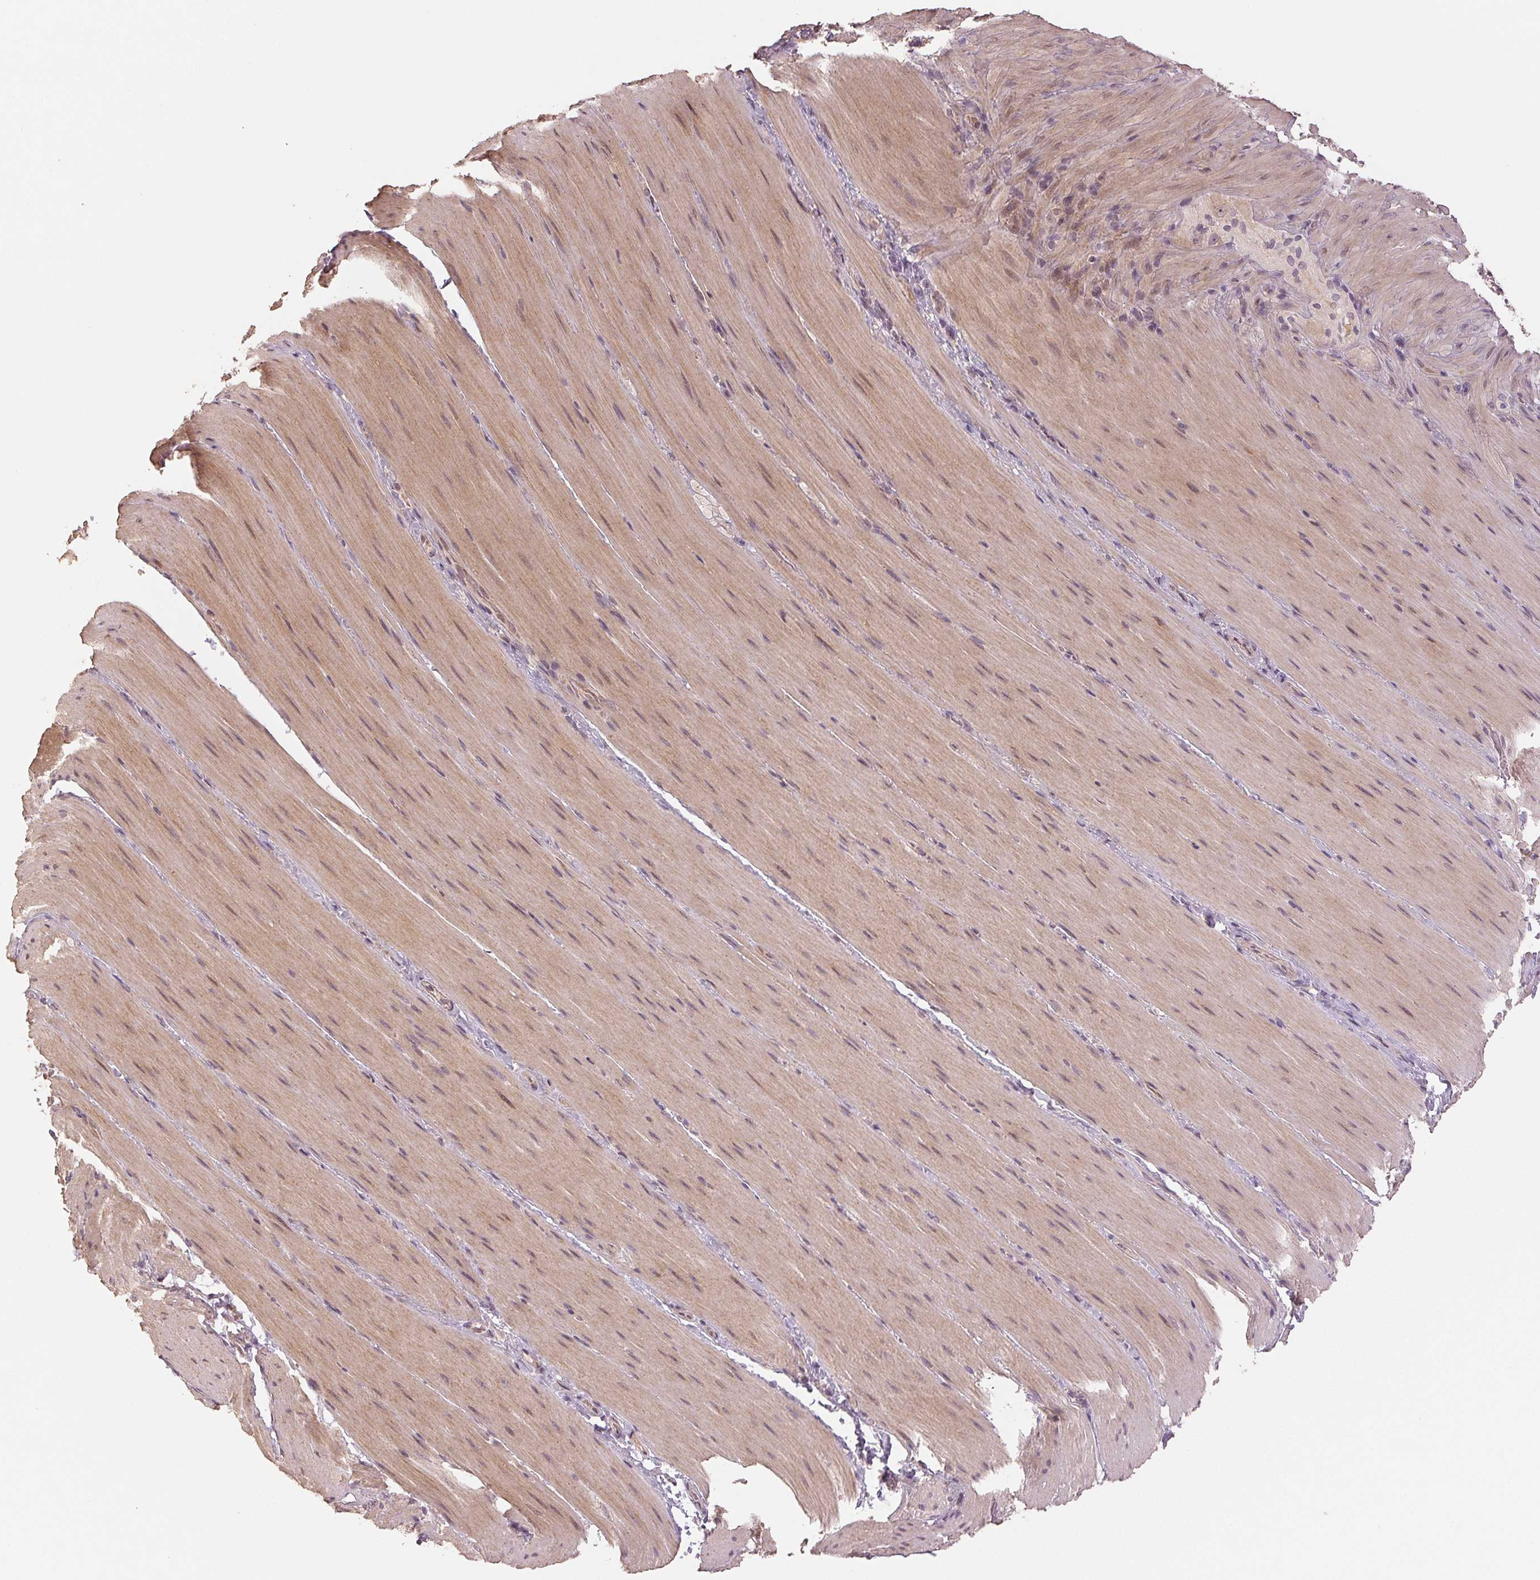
{"staining": {"intensity": "moderate", "quantity": "25%-75%", "location": "cytoplasmic/membranous"}, "tissue": "smooth muscle", "cell_type": "Smooth muscle cells", "image_type": "normal", "snomed": [{"axis": "morphology", "description": "Normal tissue, NOS"}, {"axis": "topography", "description": "Smooth muscle"}, {"axis": "topography", "description": "Colon"}], "caption": "About 25%-75% of smooth muscle cells in normal smooth muscle display moderate cytoplasmic/membranous protein staining as visualized by brown immunohistochemical staining.", "gene": "COX14", "patient": {"sex": "male", "age": 73}}